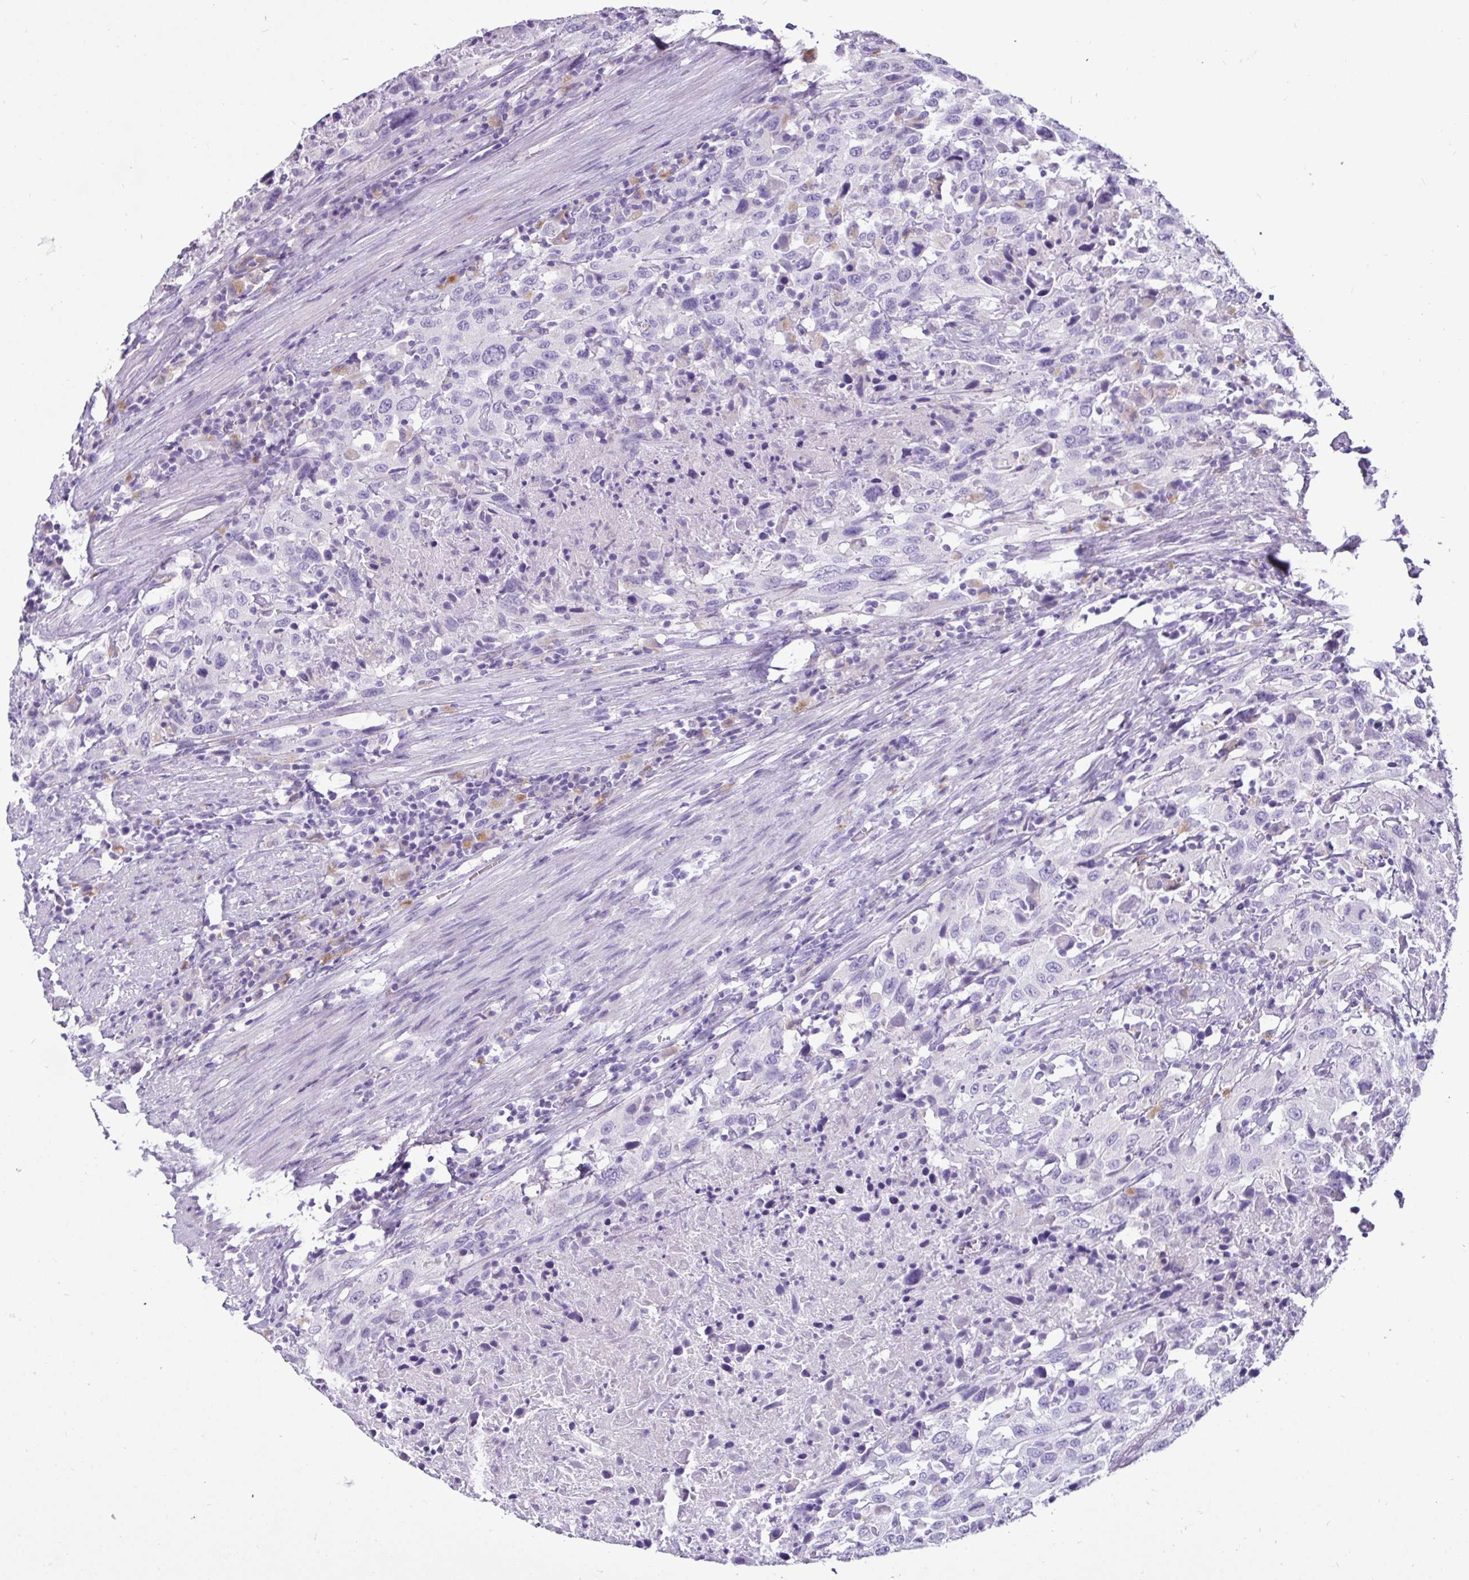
{"staining": {"intensity": "negative", "quantity": "none", "location": "none"}, "tissue": "urothelial cancer", "cell_type": "Tumor cells", "image_type": "cancer", "snomed": [{"axis": "morphology", "description": "Urothelial carcinoma, High grade"}, {"axis": "topography", "description": "Urinary bladder"}], "caption": "Immunohistochemistry (IHC) of human urothelial cancer demonstrates no staining in tumor cells.", "gene": "CTSZ", "patient": {"sex": "male", "age": 61}}